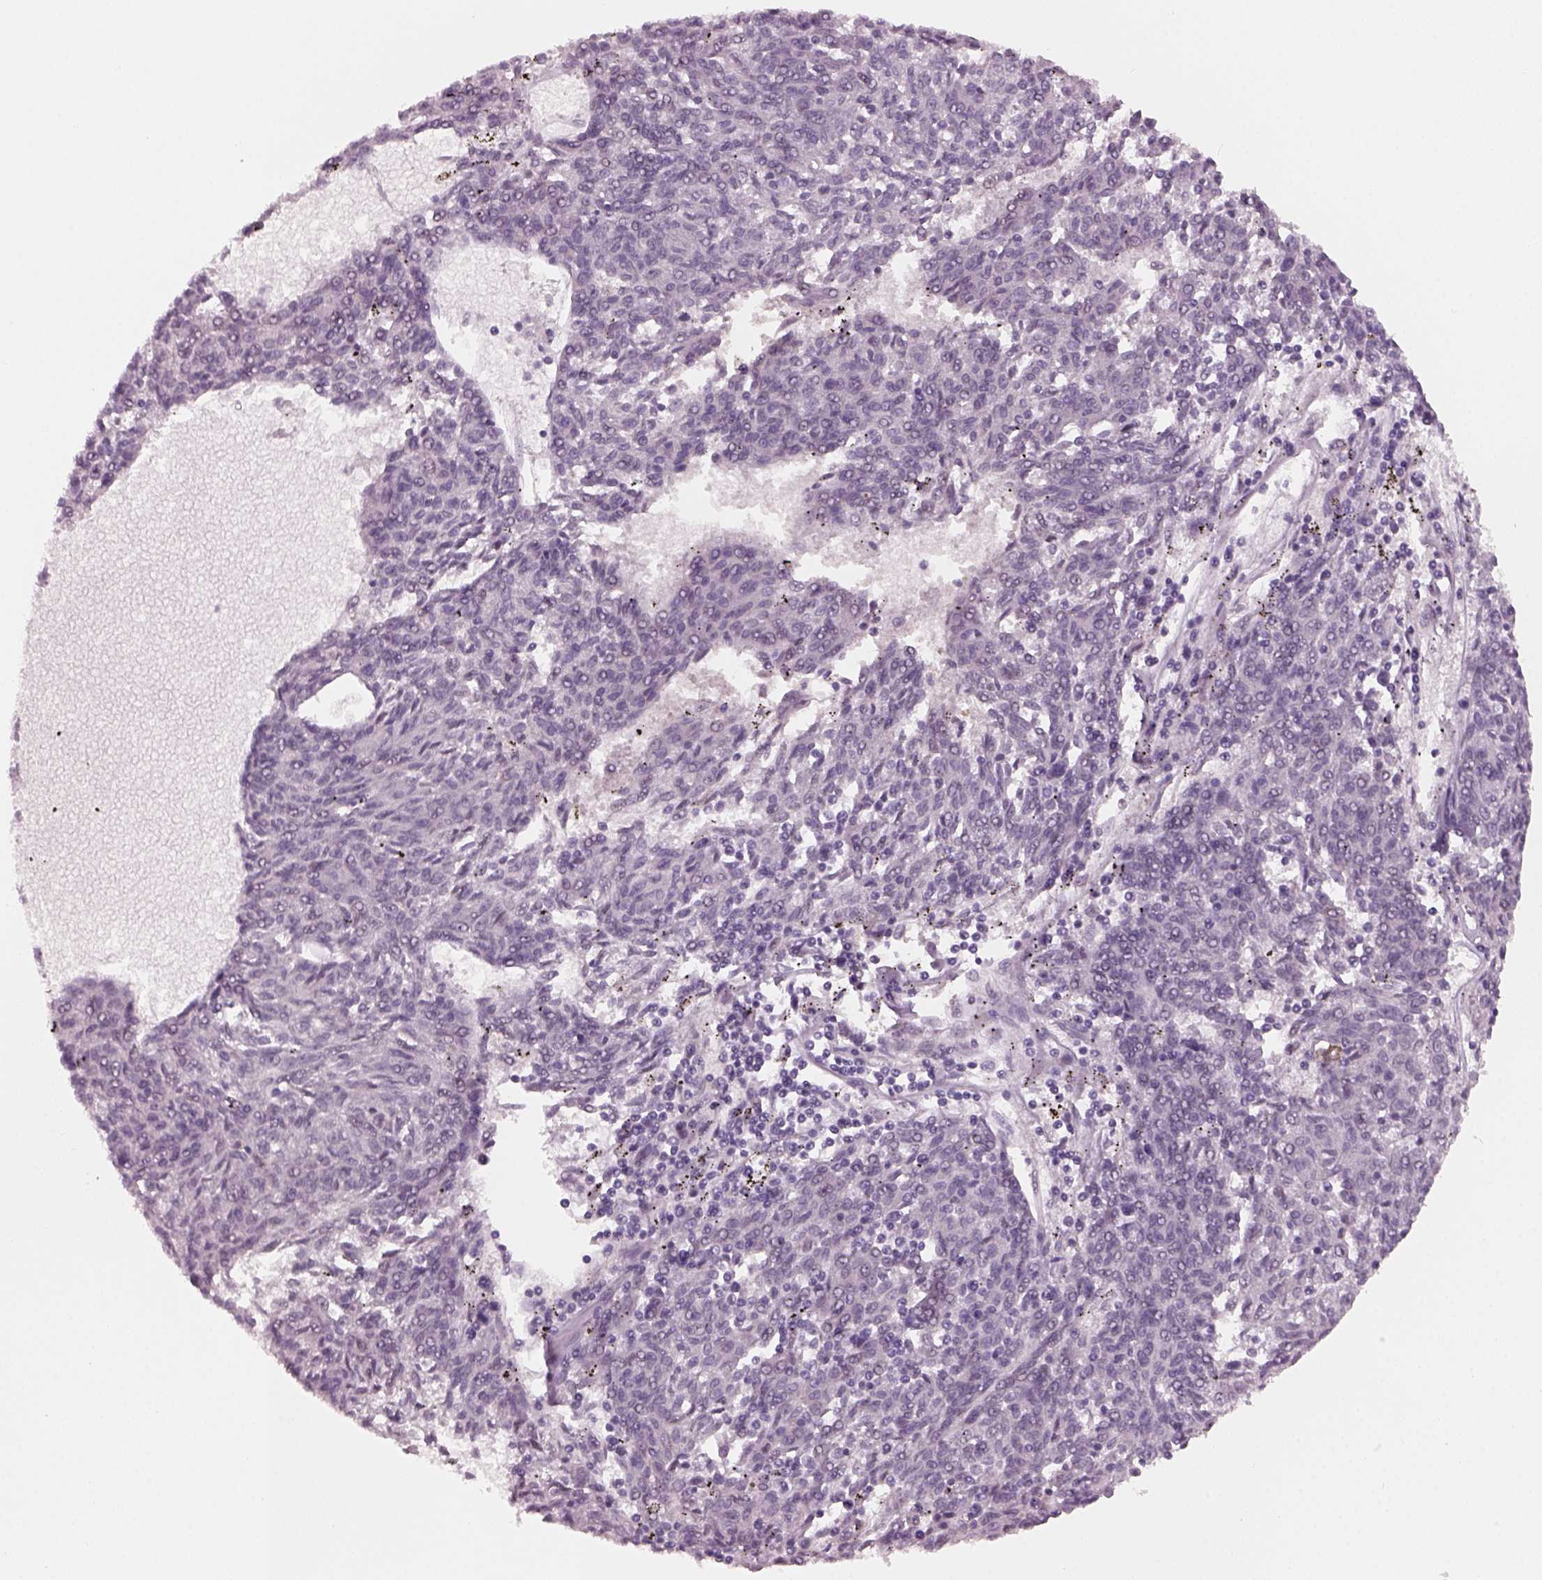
{"staining": {"intensity": "negative", "quantity": "none", "location": "none"}, "tissue": "melanoma", "cell_type": "Tumor cells", "image_type": "cancer", "snomed": [{"axis": "morphology", "description": "Malignant melanoma, NOS"}, {"axis": "topography", "description": "Skin"}], "caption": "This photomicrograph is of malignant melanoma stained with immunohistochemistry (IHC) to label a protein in brown with the nuclei are counter-stained blue. There is no expression in tumor cells.", "gene": "NAT8", "patient": {"sex": "female", "age": 72}}